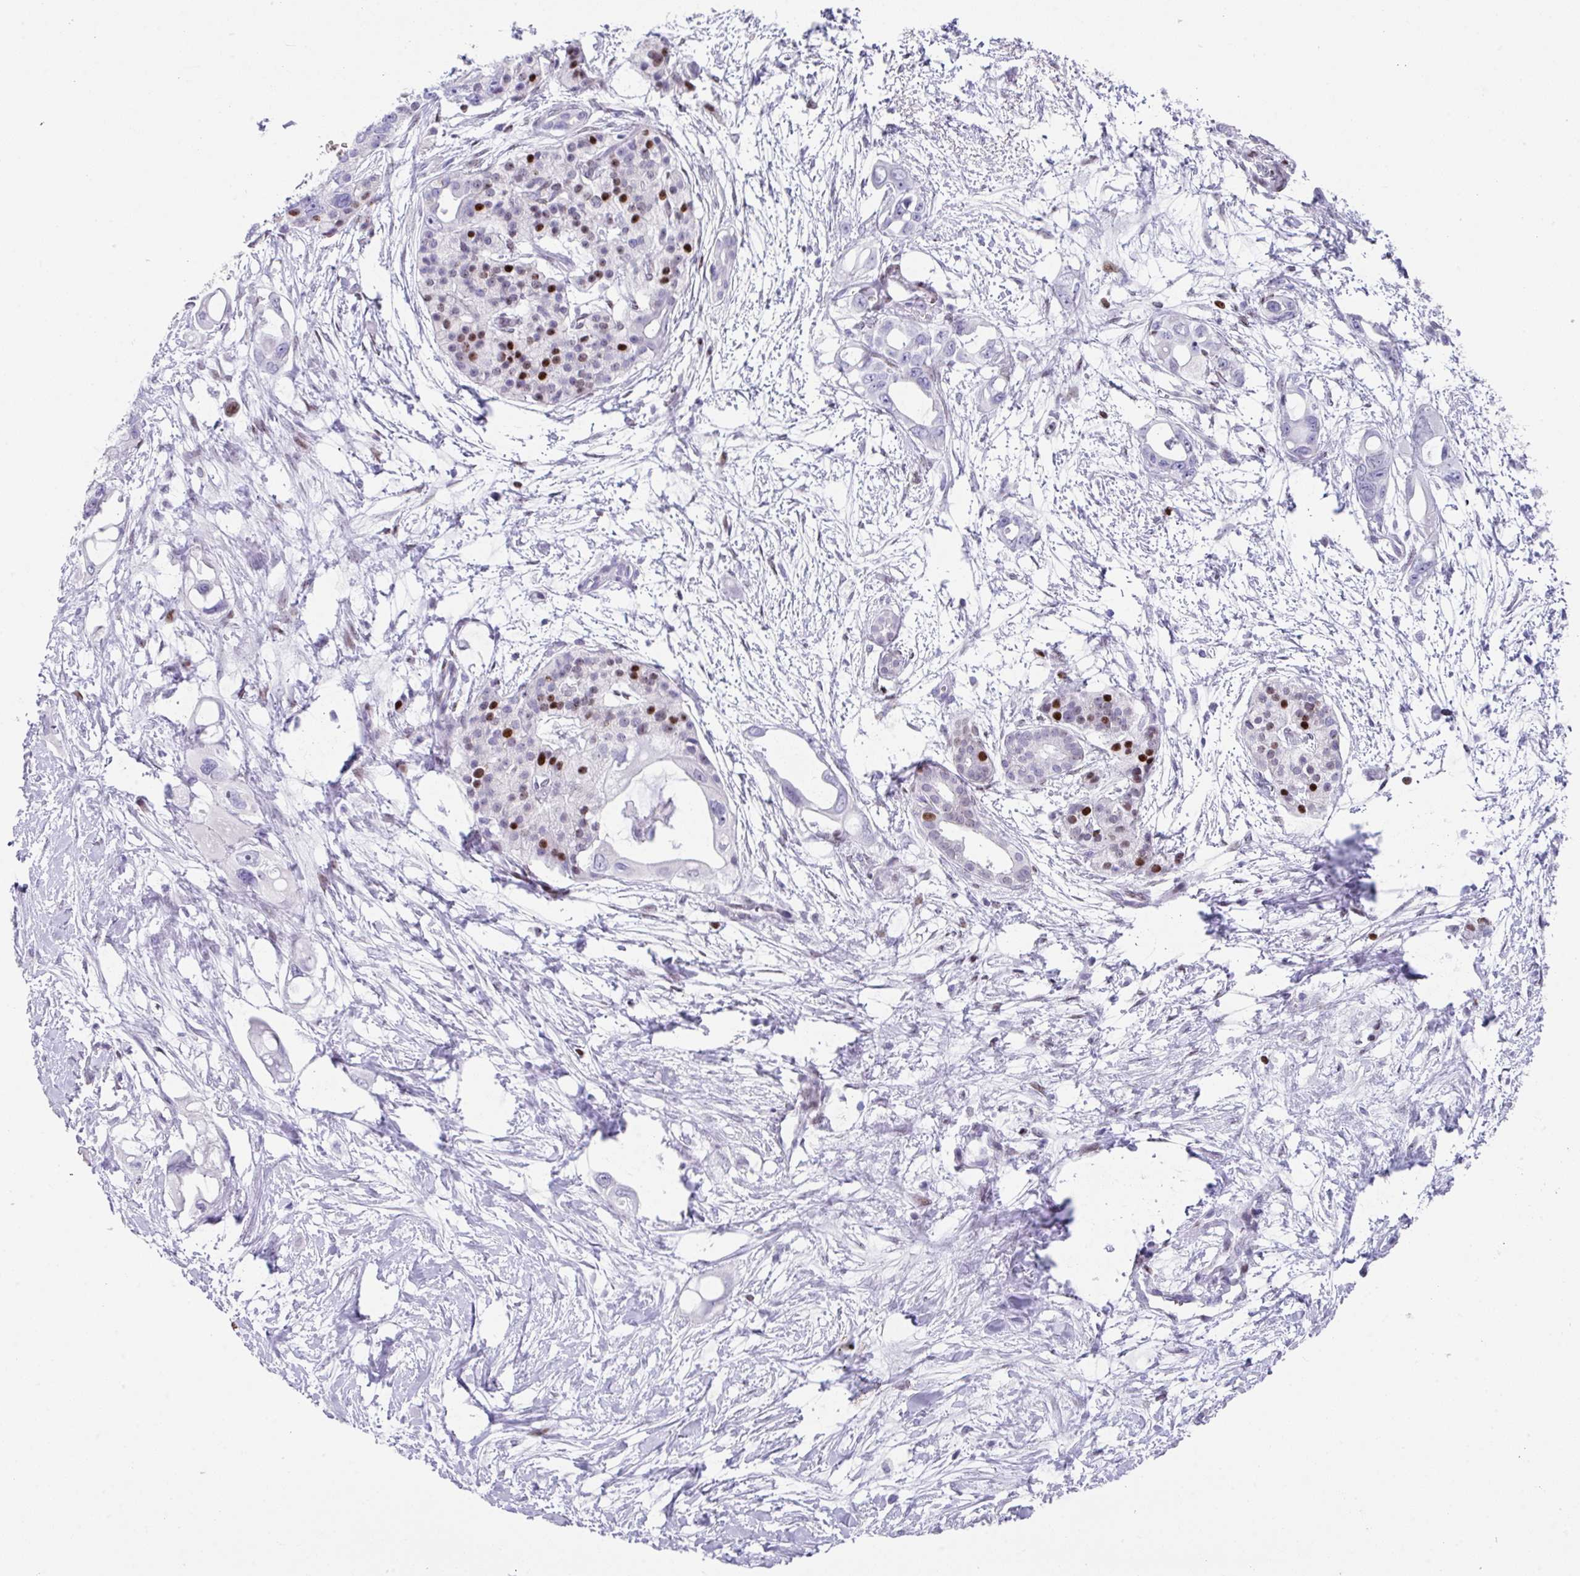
{"staining": {"intensity": "negative", "quantity": "none", "location": "none"}, "tissue": "pancreatic cancer", "cell_type": "Tumor cells", "image_type": "cancer", "snomed": [{"axis": "morphology", "description": "Adenocarcinoma, NOS"}, {"axis": "topography", "description": "Pancreas"}], "caption": "DAB (3,3'-diaminobenzidine) immunohistochemical staining of human adenocarcinoma (pancreatic) shows no significant positivity in tumor cells.", "gene": "TCF3", "patient": {"sex": "male", "age": 61}}